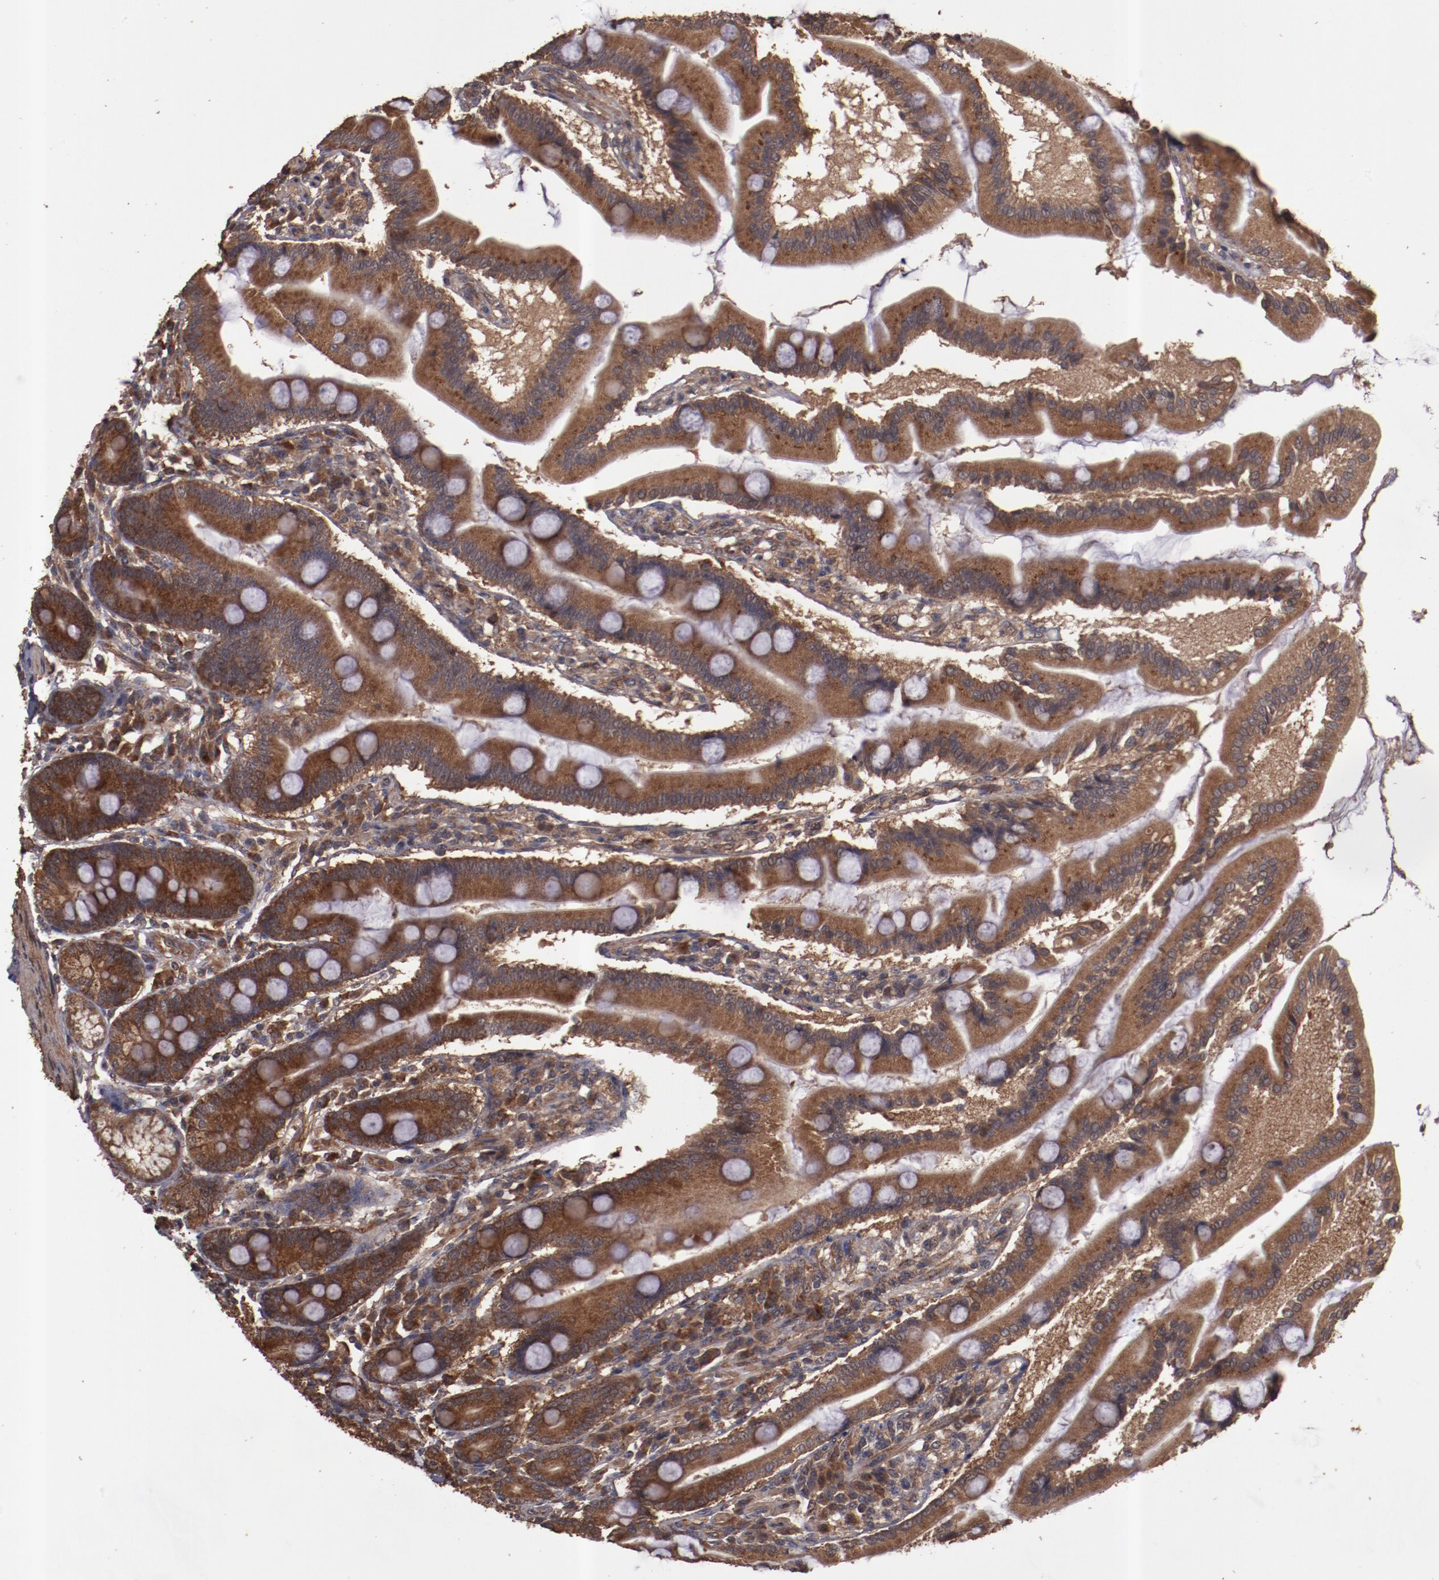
{"staining": {"intensity": "strong", "quantity": ">75%", "location": "cytoplasmic/membranous"}, "tissue": "duodenum", "cell_type": "Glandular cells", "image_type": "normal", "snomed": [{"axis": "morphology", "description": "Normal tissue, NOS"}, {"axis": "topography", "description": "Duodenum"}], "caption": "This is an image of immunohistochemistry (IHC) staining of benign duodenum, which shows strong staining in the cytoplasmic/membranous of glandular cells.", "gene": "TXNDC16", "patient": {"sex": "female", "age": 64}}